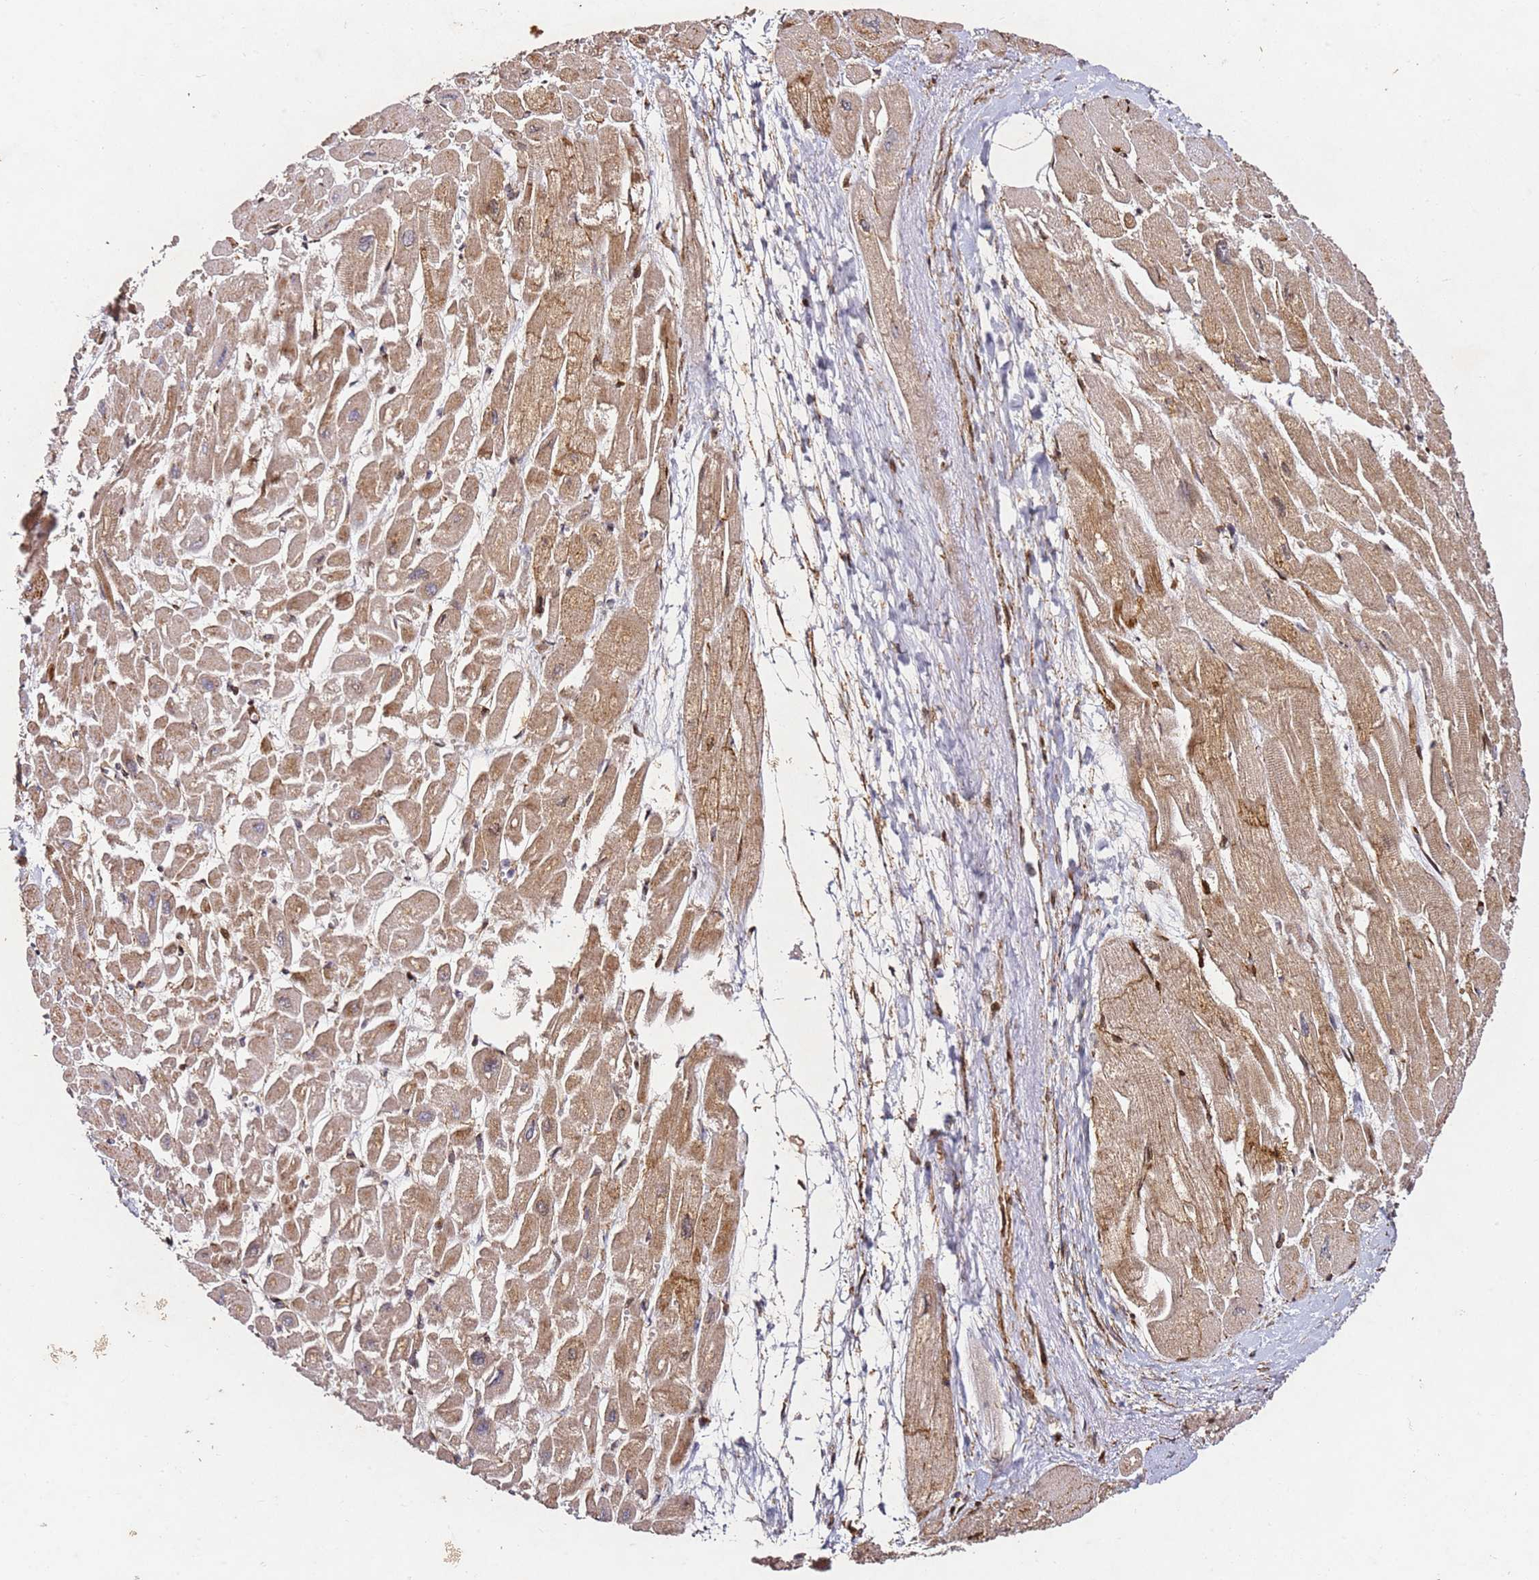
{"staining": {"intensity": "moderate", "quantity": "25%-75%", "location": "cytoplasmic/membranous"}, "tissue": "heart muscle", "cell_type": "Cardiomyocytes", "image_type": "normal", "snomed": [{"axis": "morphology", "description": "Normal tissue, NOS"}, {"axis": "topography", "description": "Heart"}], "caption": "Immunohistochemistry (DAB (3,3'-diaminobenzidine)) staining of unremarkable human heart muscle displays moderate cytoplasmic/membranous protein expression in about 25%-75% of cardiomyocytes.", "gene": "ZNF296", "patient": {"sex": "male", "age": 54}}